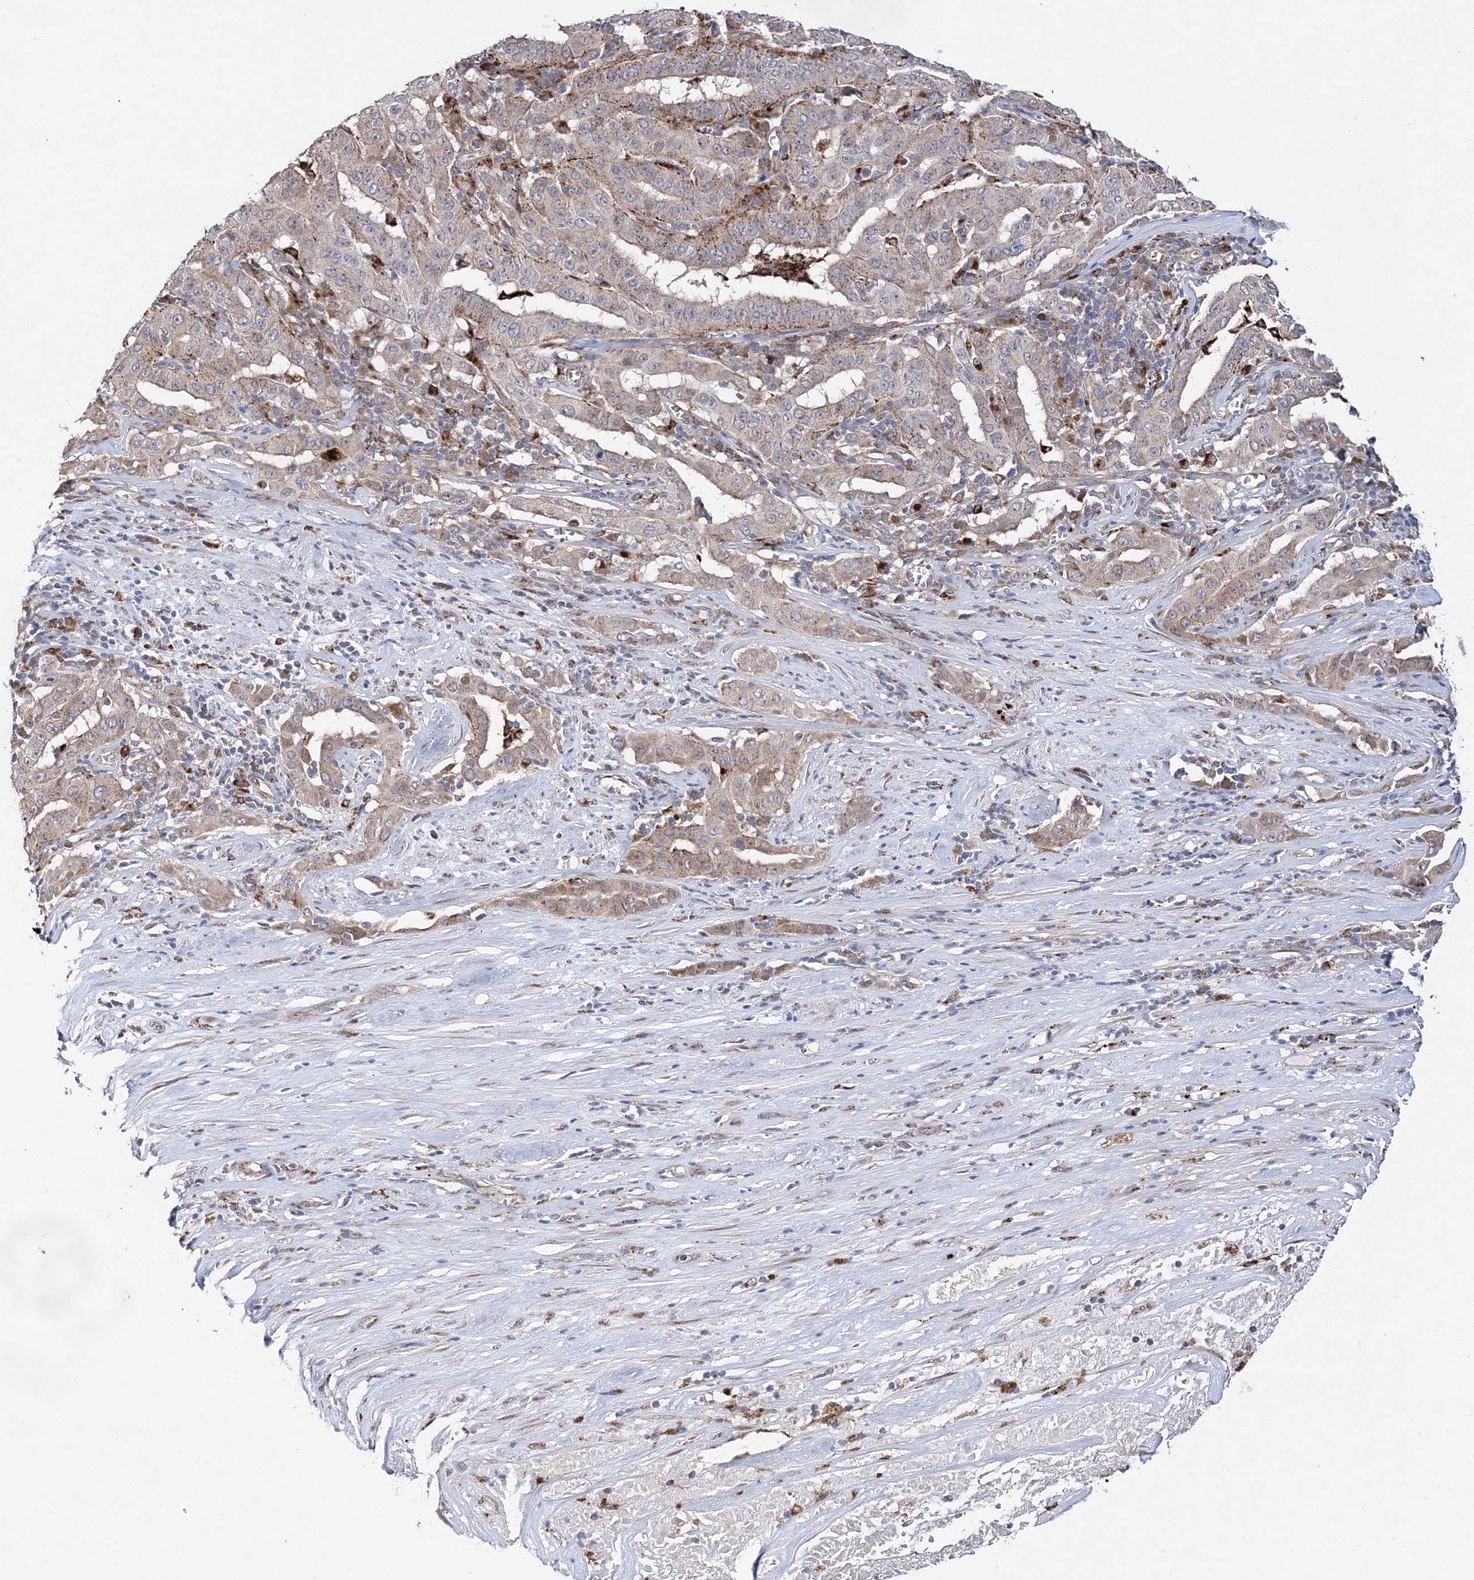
{"staining": {"intensity": "moderate", "quantity": ">75%", "location": "cytoplasmic/membranous"}, "tissue": "pancreatic cancer", "cell_type": "Tumor cells", "image_type": "cancer", "snomed": [{"axis": "morphology", "description": "Adenocarcinoma, NOS"}, {"axis": "topography", "description": "Pancreas"}], "caption": "Immunohistochemistry of pancreatic adenocarcinoma reveals medium levels of moderate cytoplasmic/membranous staining in about >75% of tumor cells.", "gene": "C3orf38", "patient": {"sex": "male", "age": 63}}